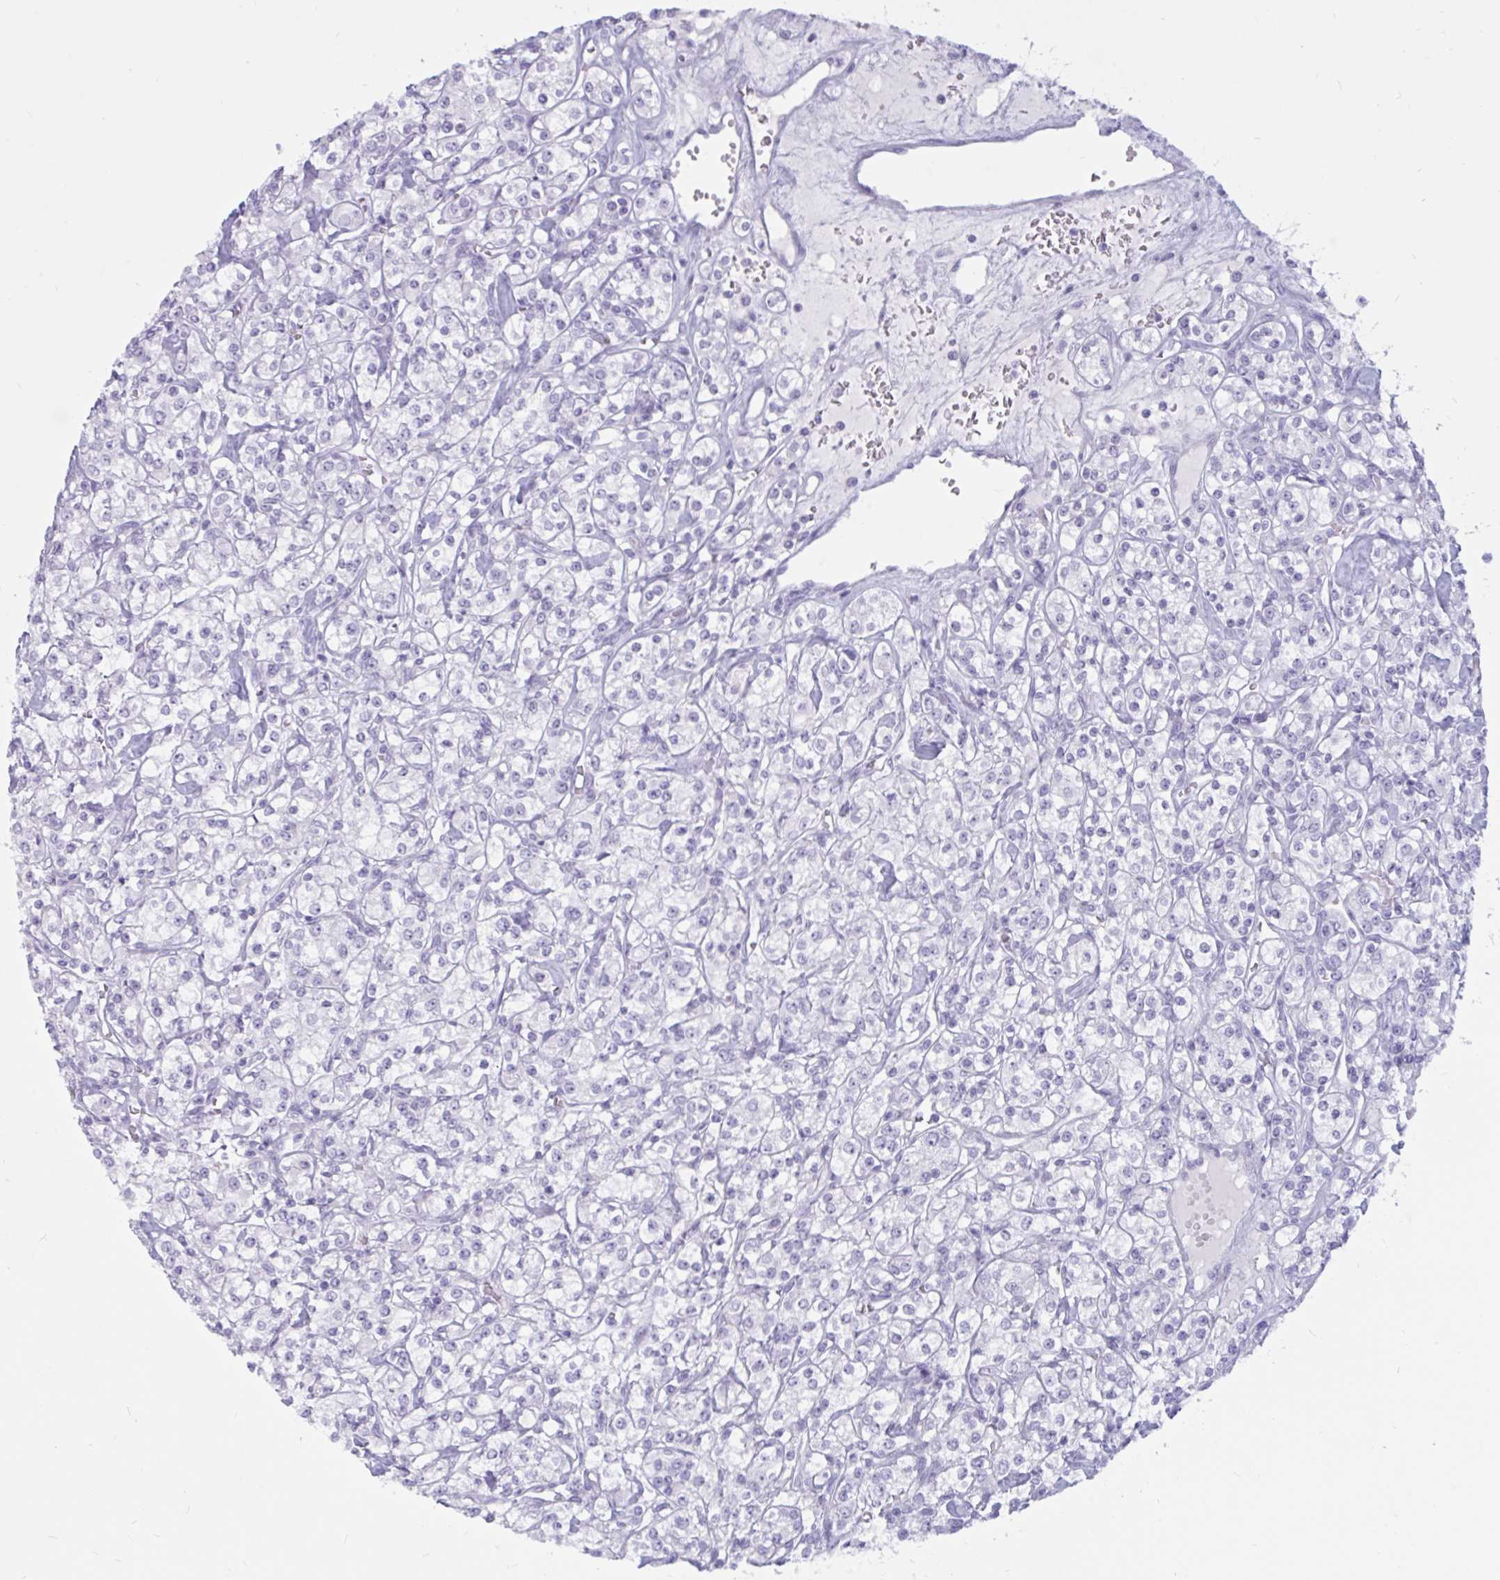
{"staining": {"intensity": "negative", "quantity": "none", "location": "none"}, "tissue": "renal cancer", "cell_type": "Tumor cells", "image_type": "cancer", "snomed": [{"axis": "morphology", "description": "Adenocarcinoma, NOS"}, {"axis": "topography", "description": "Kidney"}], "caption": "DAB (3,3'-diaminobenzidine) immunohistochemical staining of renal adenocarcinoma displays no significant expression in tumor cells. (DAB (3,3'-diaminobenzidine) immunohistochemistry (IHC), high magnification).", "gene": "BBS10", "patient": {"sex": "male", "age": 77}}